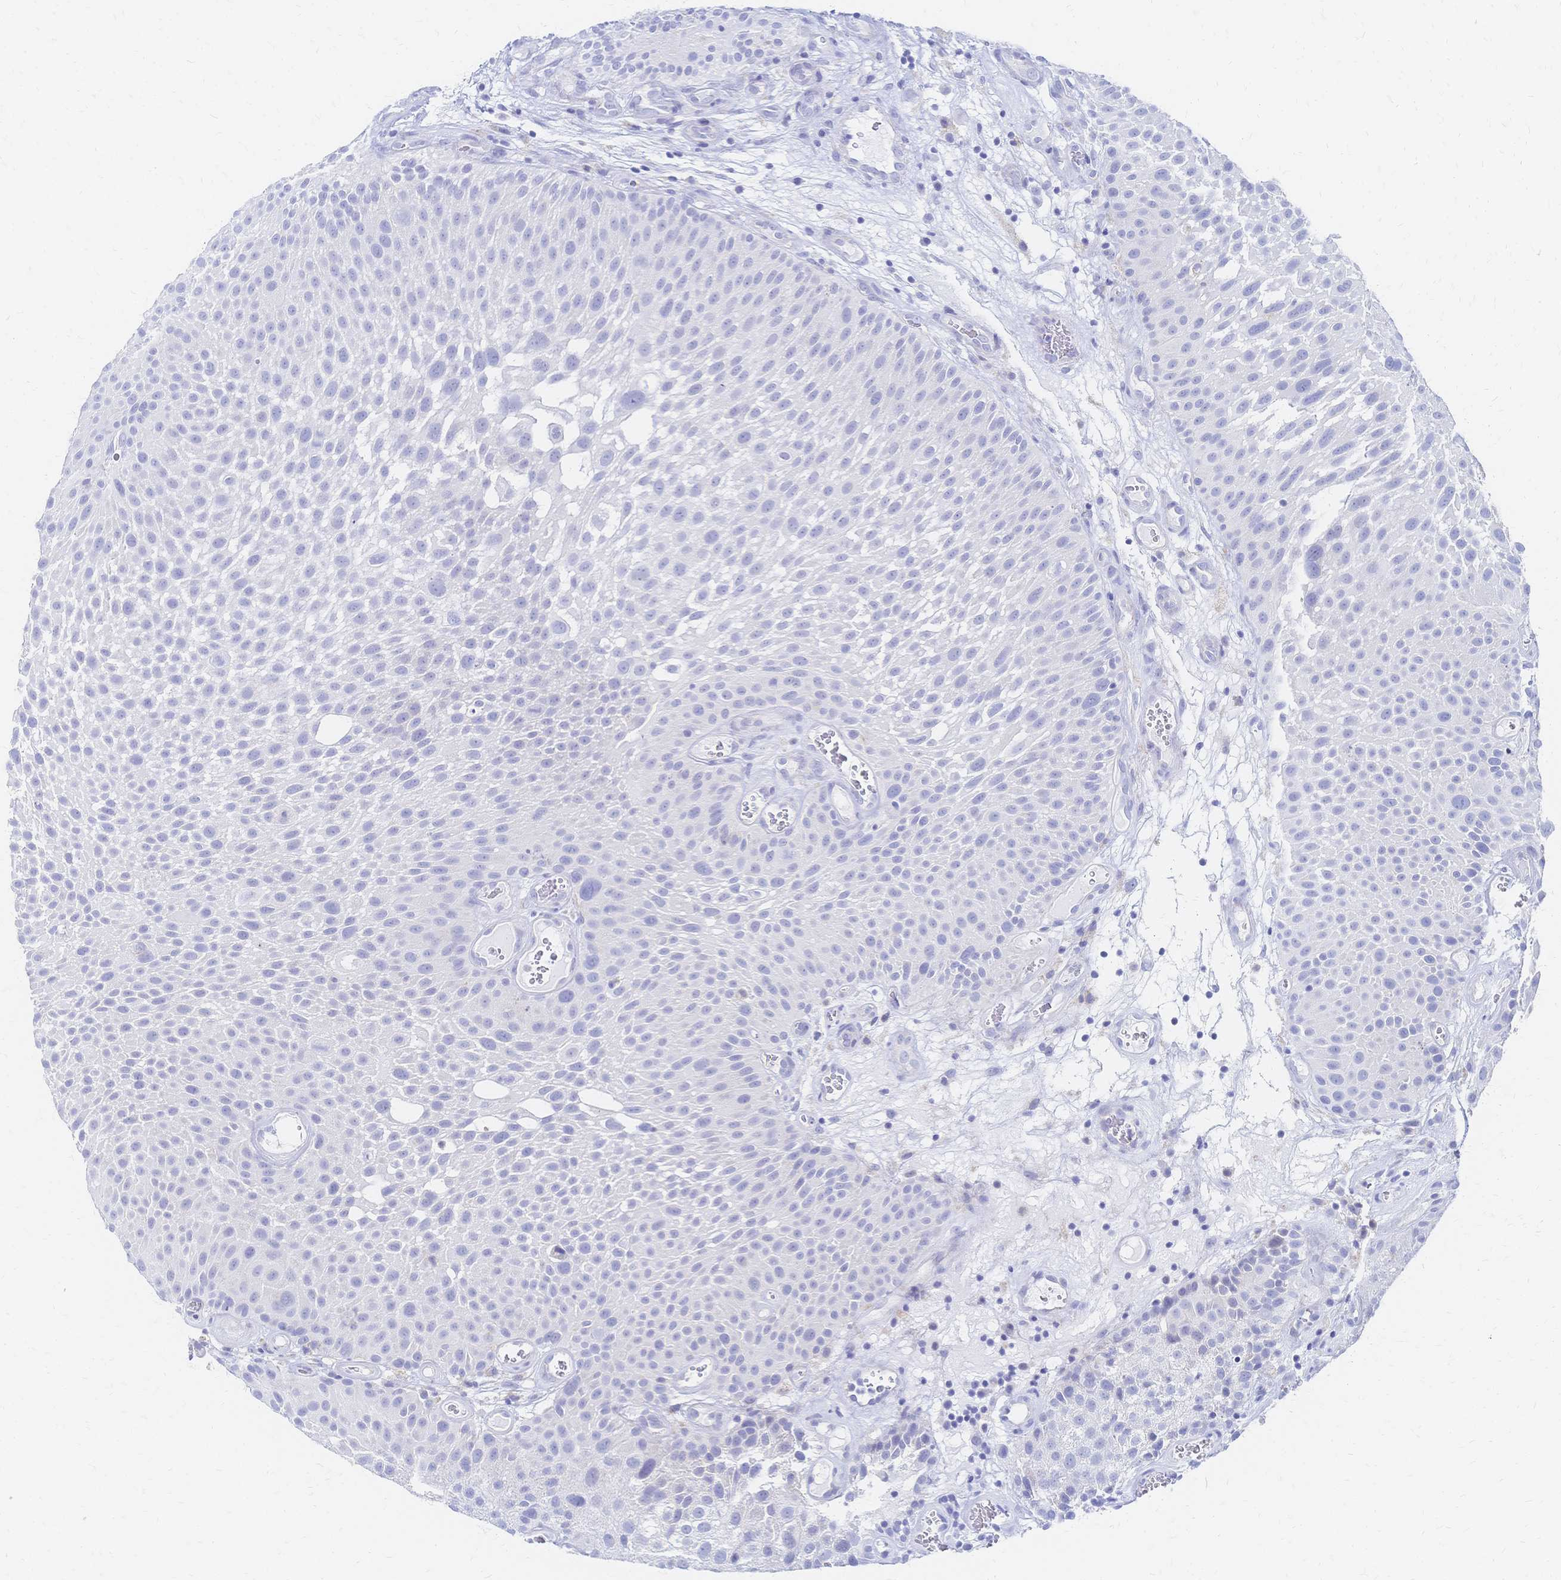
{"staining": {"intensity": "negative", "quantity": "none", "location": "none"}, "tissue": "urothelial cancer", "cell_type": "Tumor cells", "image_type": "cancer", "snomed": [{"axis": "morphology", "description": "Urothelial carcinoma, Low grade"}, {"axis": "topography", "description": "Urinary bladder"}], "caption": "High power microscopy micrograph of an immunohistochemistry (IHC) micrograph of urothelial cancer, revealing no significant staining in tumor cells.", "gene": "SLC5A1", "patient": {"sex": "male", "age": 72}}